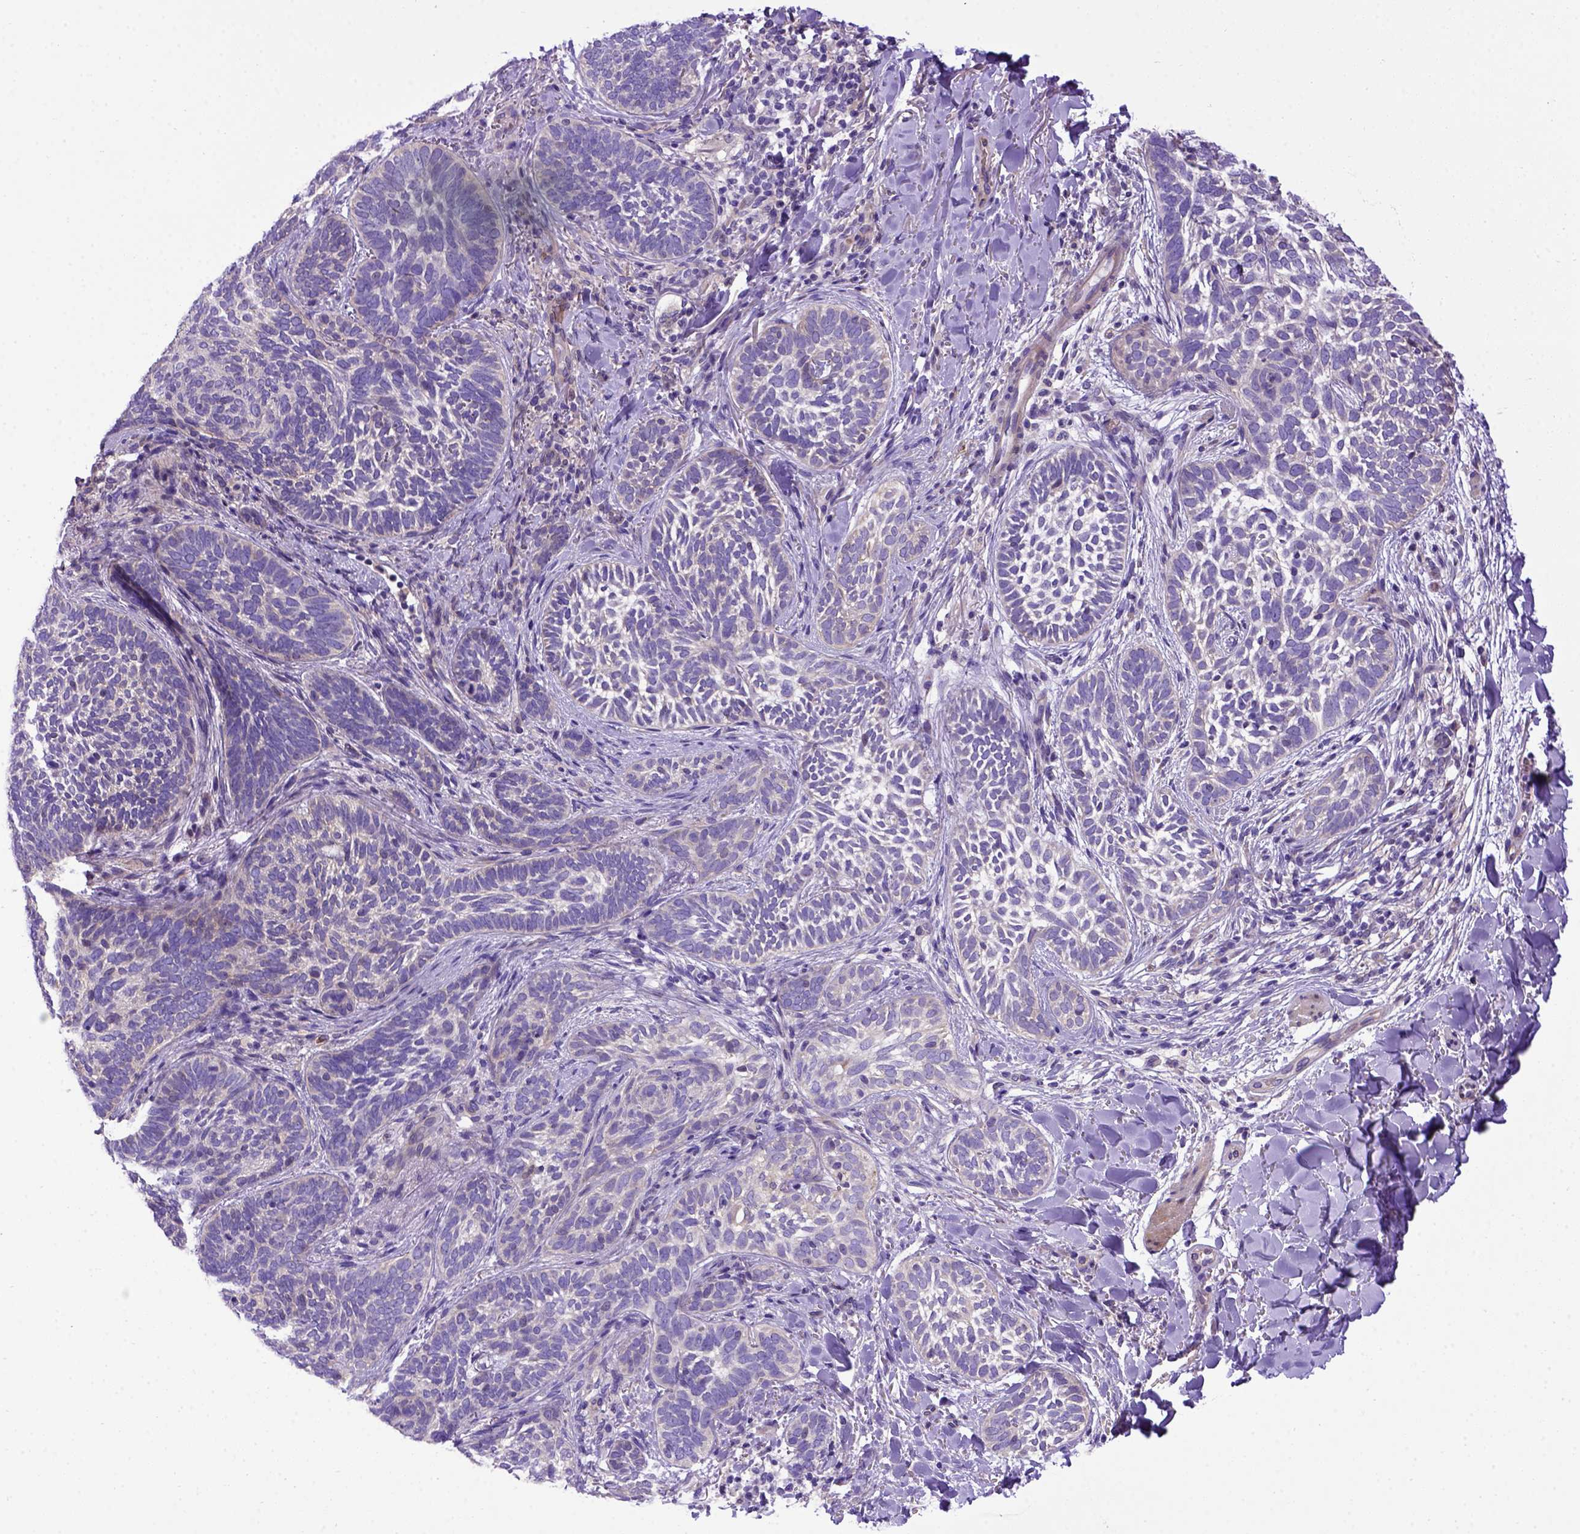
{"staining": {"intensity": "negative", "quantity": "none", "location": "none"}, "tissue": "skin cancer", "cell_type": "Tumor cells", "image_type": "cancer", "snomed": [{"axis": "morphology", "description": "Normal tissue, NOS"}, {"axis": "morphology", "description": "Basal cell carcinoma"}, {"axis": "topography", "description": "Skin"}], "caption": "This is an immunohistochemistry photomicrograph of human skin cancer. There is no positivity in tumor cells.", "gene": "ADAM12", "patient": {"sex": "male", "age": 46}}